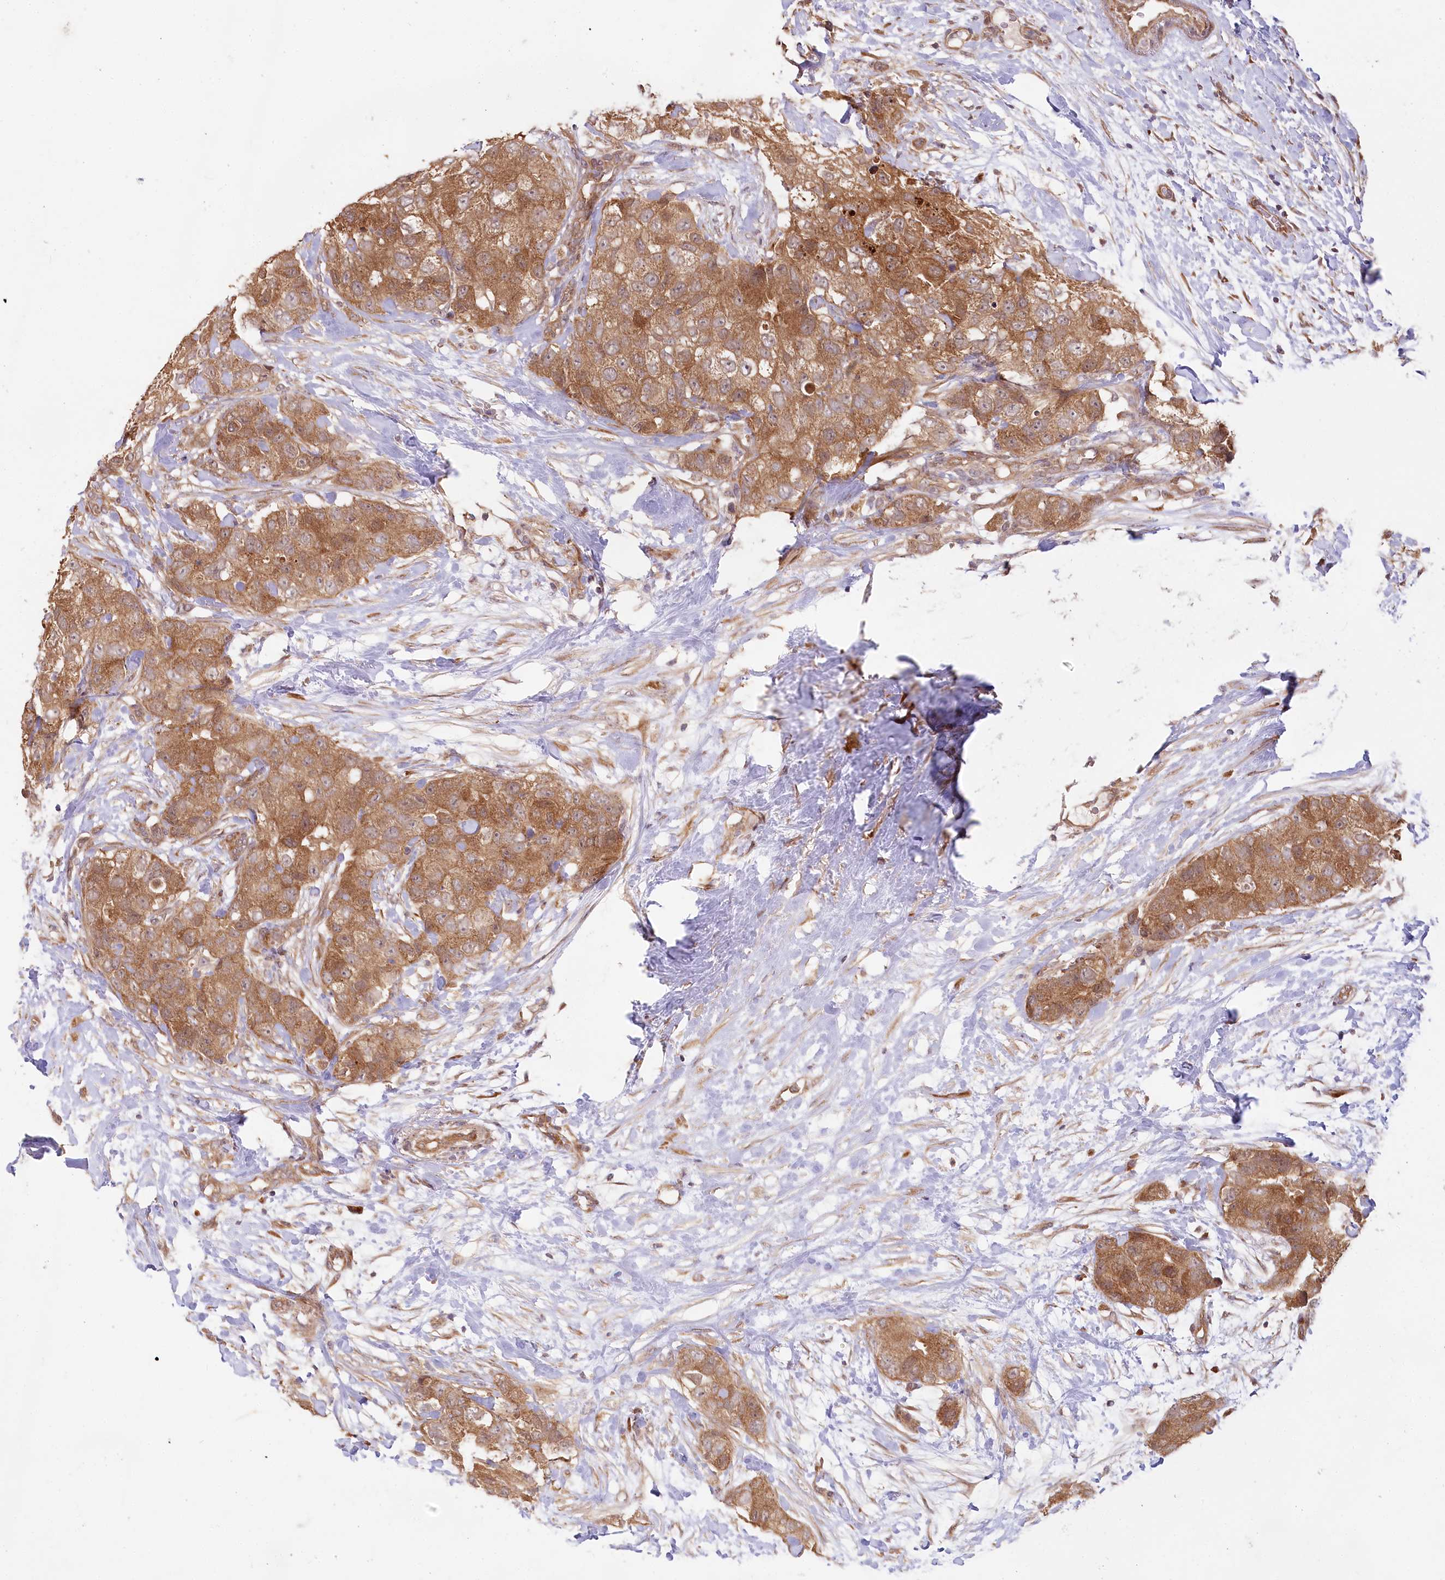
{"staining": {"intensity": "moderate", "quantity": ">75%", "location": "cytoplasmic/membranous"}, "tissue": "breast cancer", "cell_type": "Tumor cells", "image_type": "cancer", "snomed": [{"axis": "morphology", "description": "Duct carcinoma"}, {"axis": "topography", "description": "Breast"}], "caption": "Moderate cytoplasmic/membranous staining is identified in approximately >75% of tumor cells in breast cancer.", "gene": "CEP70", "patient": {"sex": "female", "age": 62}}